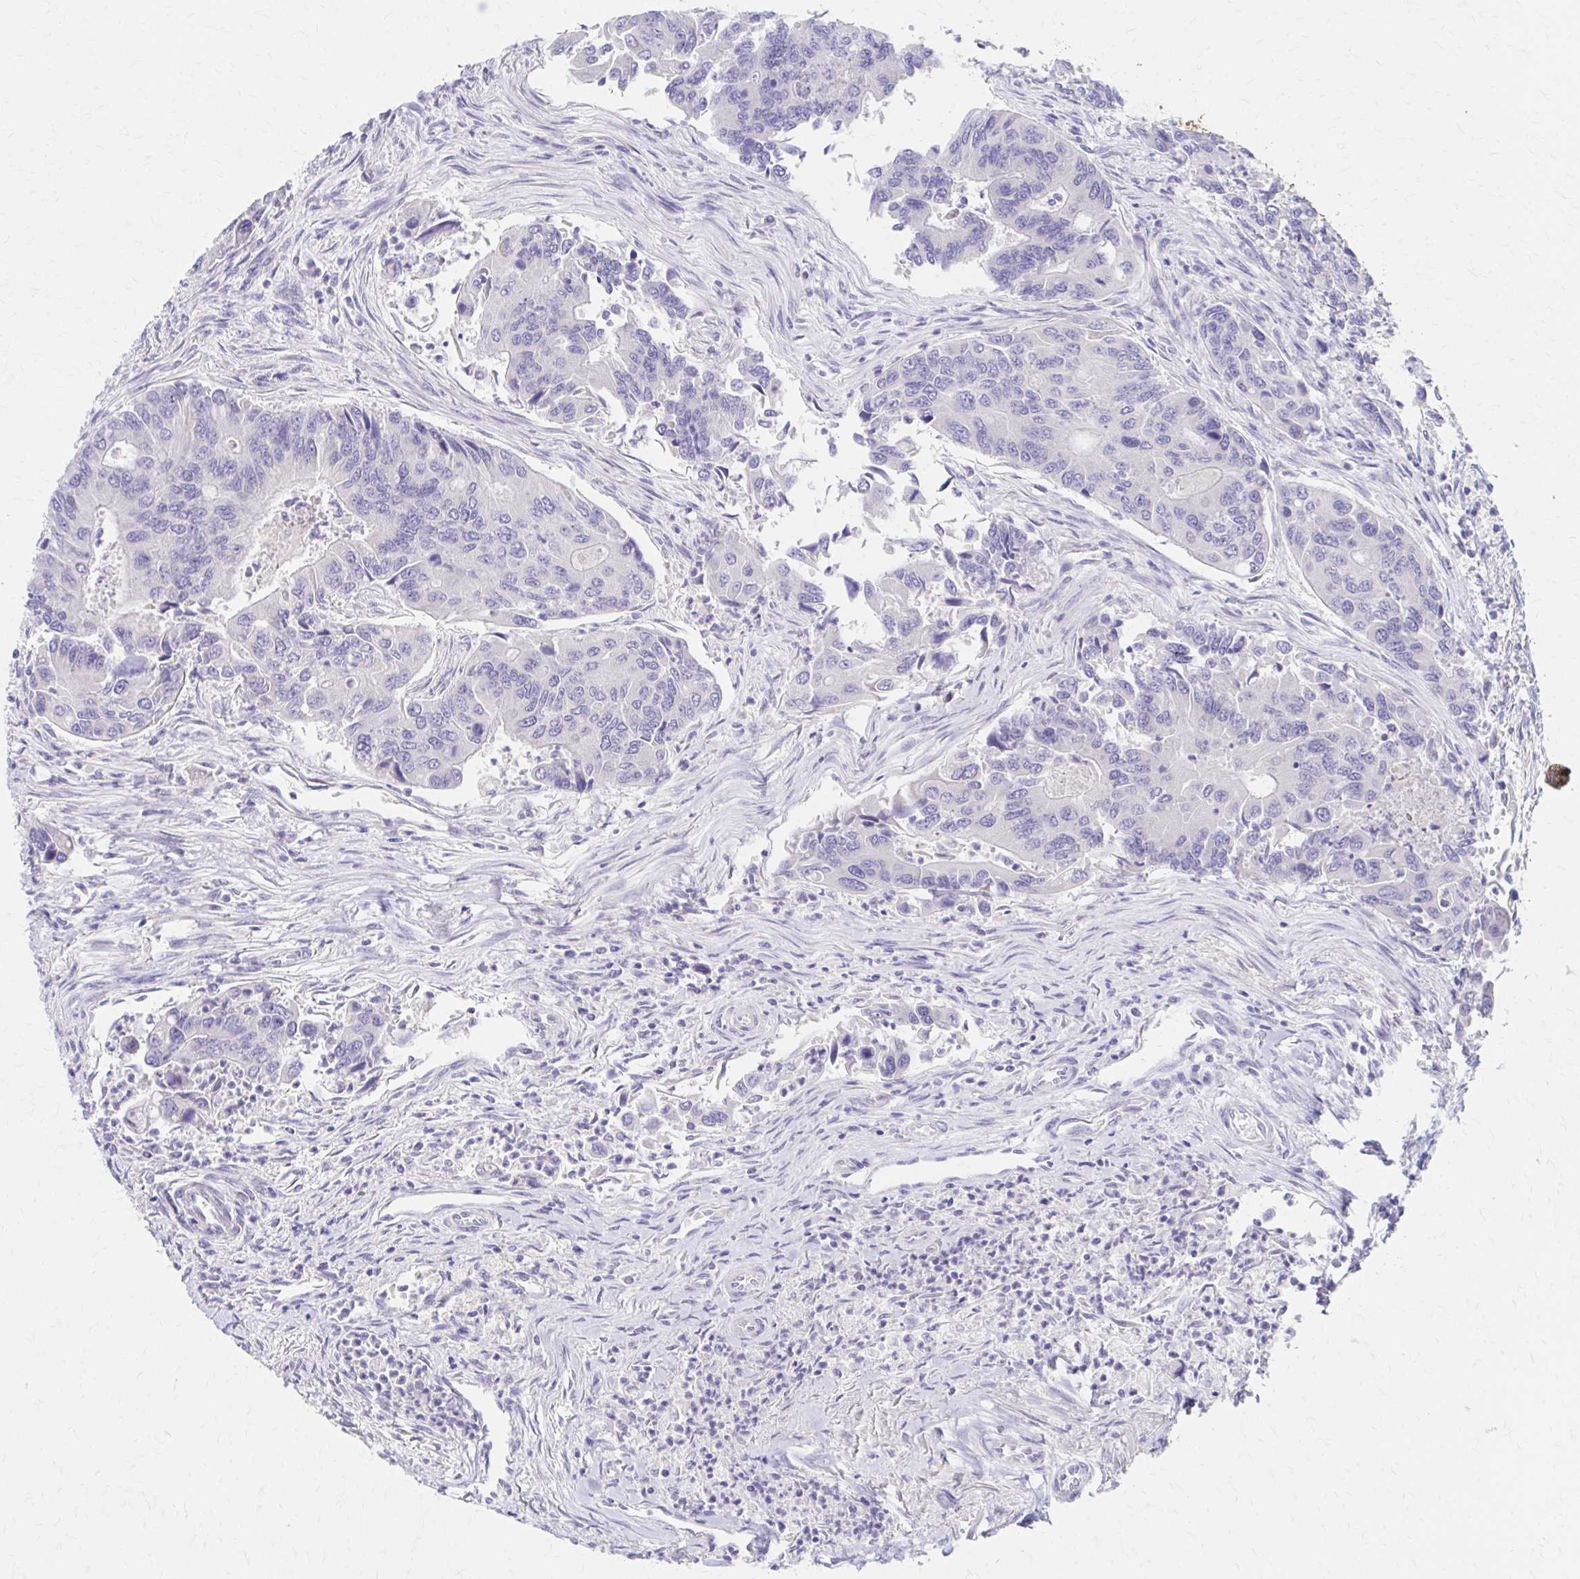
{"staining": {"intensity": "negative", "quantity": "none", "location": "none"}, "tissue": "colorectal cancer", "cell_type": "Tumor cells", "image_type": "cancer", "snomed": [{"axis": "morphology", "description": "Adenocarcinoma, NOS"}, {"axis": "topography", "description": "Colon"}], "caption": "DAB immunohistochemical staining of colorectal cancer (adenocarcinoma) reveals no significant staining in tumor cells. (IHC, brightfield microscopy, high magnification).", "gene": "AZGP1", "patient": {"sex": "female", "age": 67}}